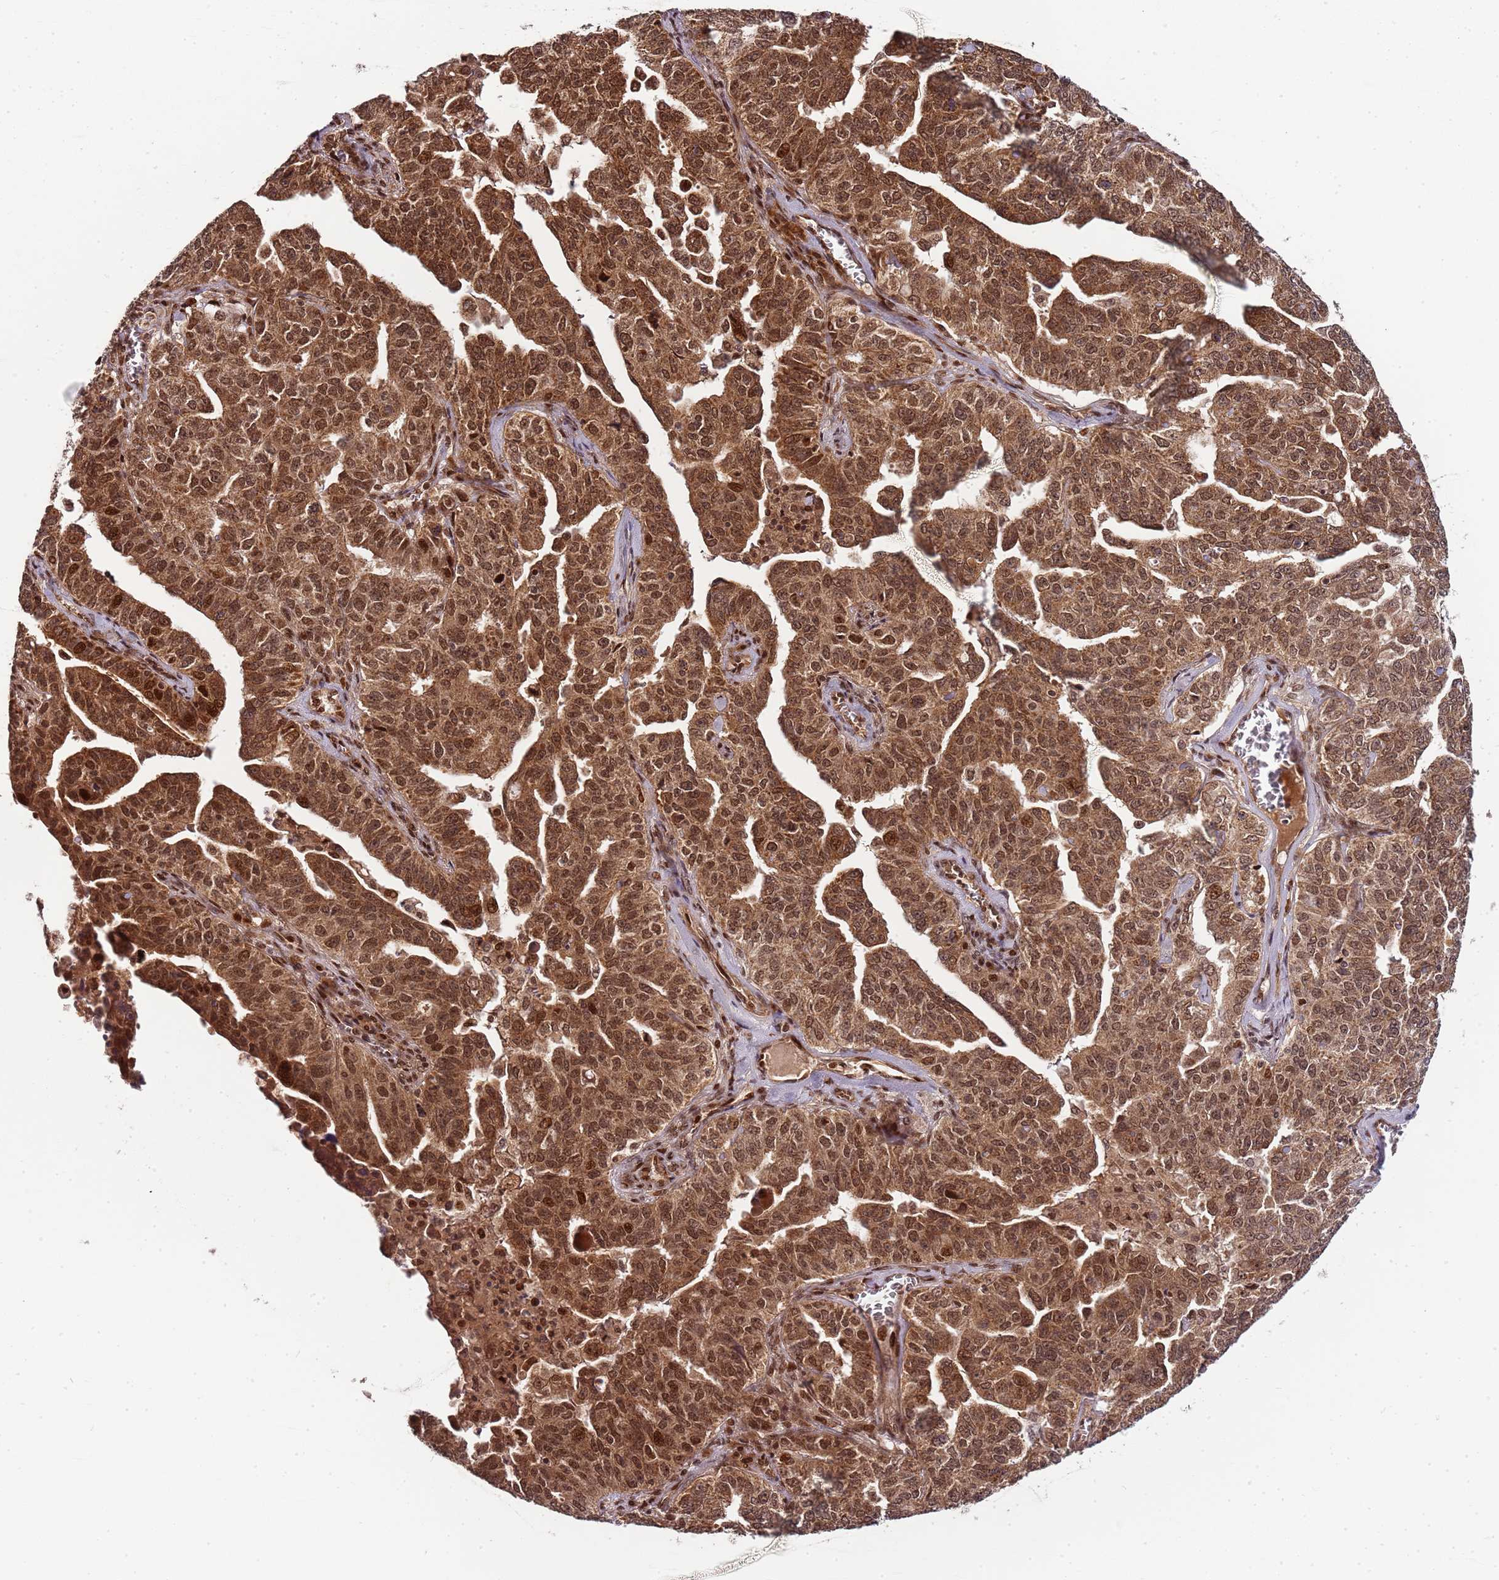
{"staining": {"intensity": "moderate", "quantity": ">75%", "location": "cytoplasmic/membranous,nuclear"}, "tissue": "ovarian cancer", "cell_type": "Tumor cells", "image_type": "cancer", "snomed": [{"axis": "morphology", "description": "Carcinoma, endometroid"}, {"axis": "topography", "description": "Ovary"}], "caption": "Protein expression analysis of ovarian cancer (endometroid carcinoma) shows moderate cytoplasmic/membranous and nuclear staining in approximately >75% of tumor cells.", "gene": "EDC3", "patient": {"sex": "female", "age": 62}}